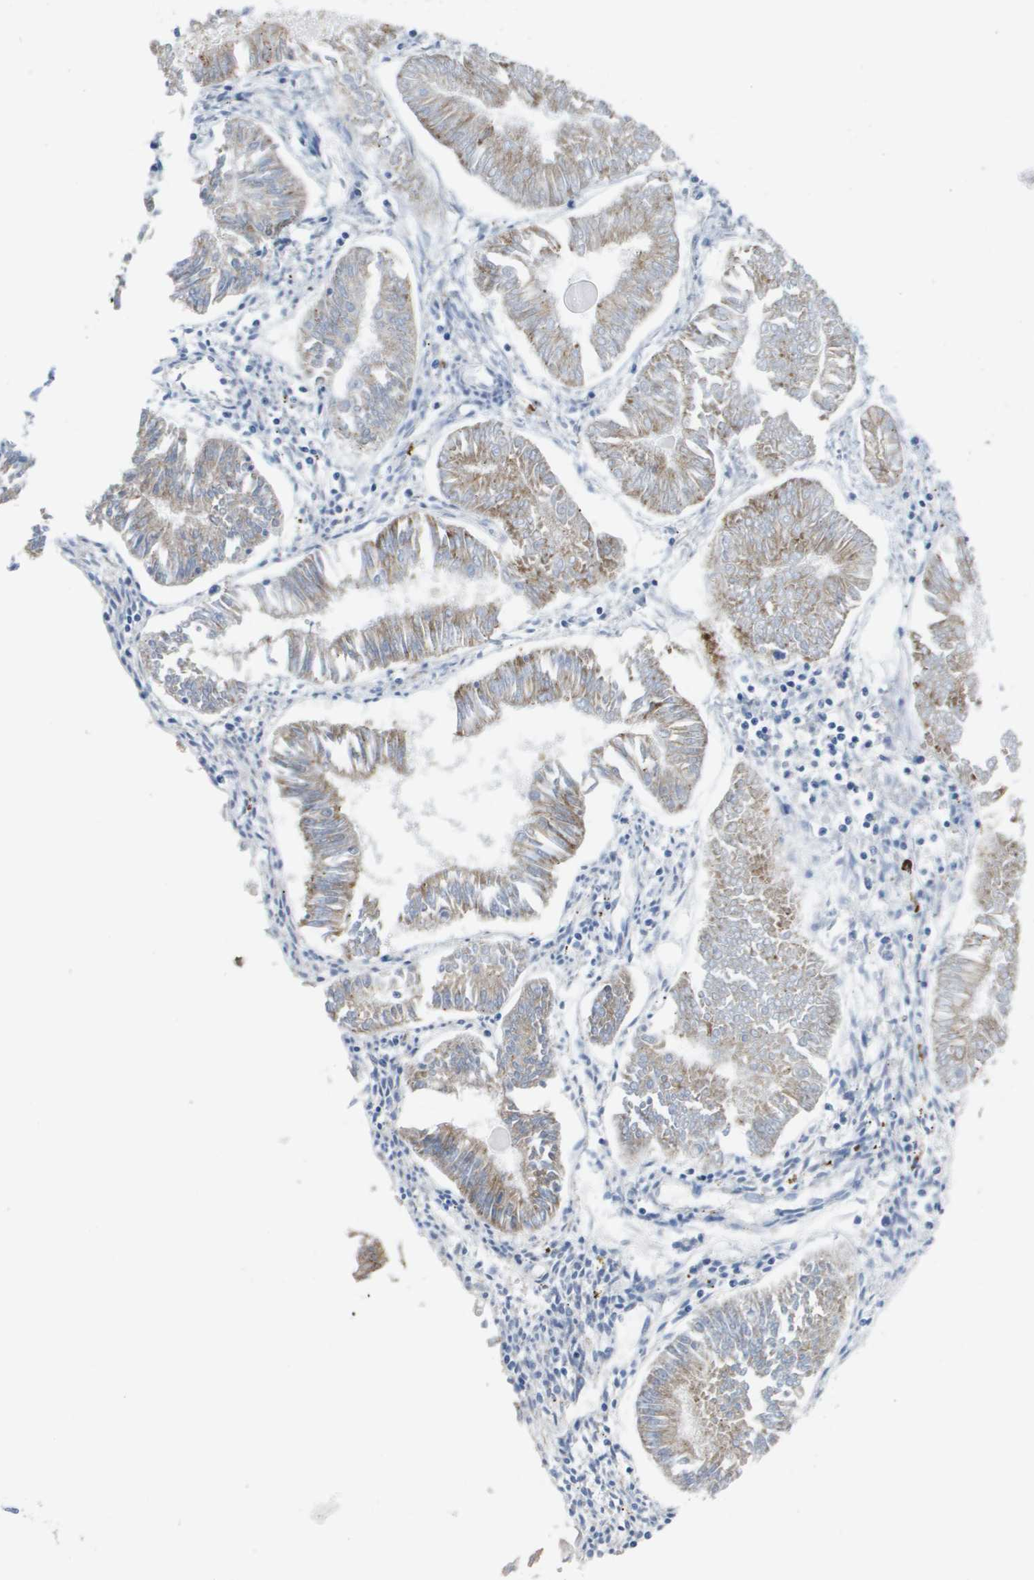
{"staining": {"intensity": "weak", "quantity": "25%-75%", "location": "cytoplasmic/membranous"}, "tissue": "endometrial cancer", "cell_type": "Tumor cells", "image_type": "cancer", "snomed": [{"axis": "morphology", "description": "Adenocarcinoma, NOS"}, {"axis": "topography", "description": "Endometrium"}], "caption": "Human endometrial cancer (adenocarcinoma) stained with a protein marker demonstrates weak staining in tumor cells.", "gene": "CD3G", "patient": {"sex": "female", "age": 53}}